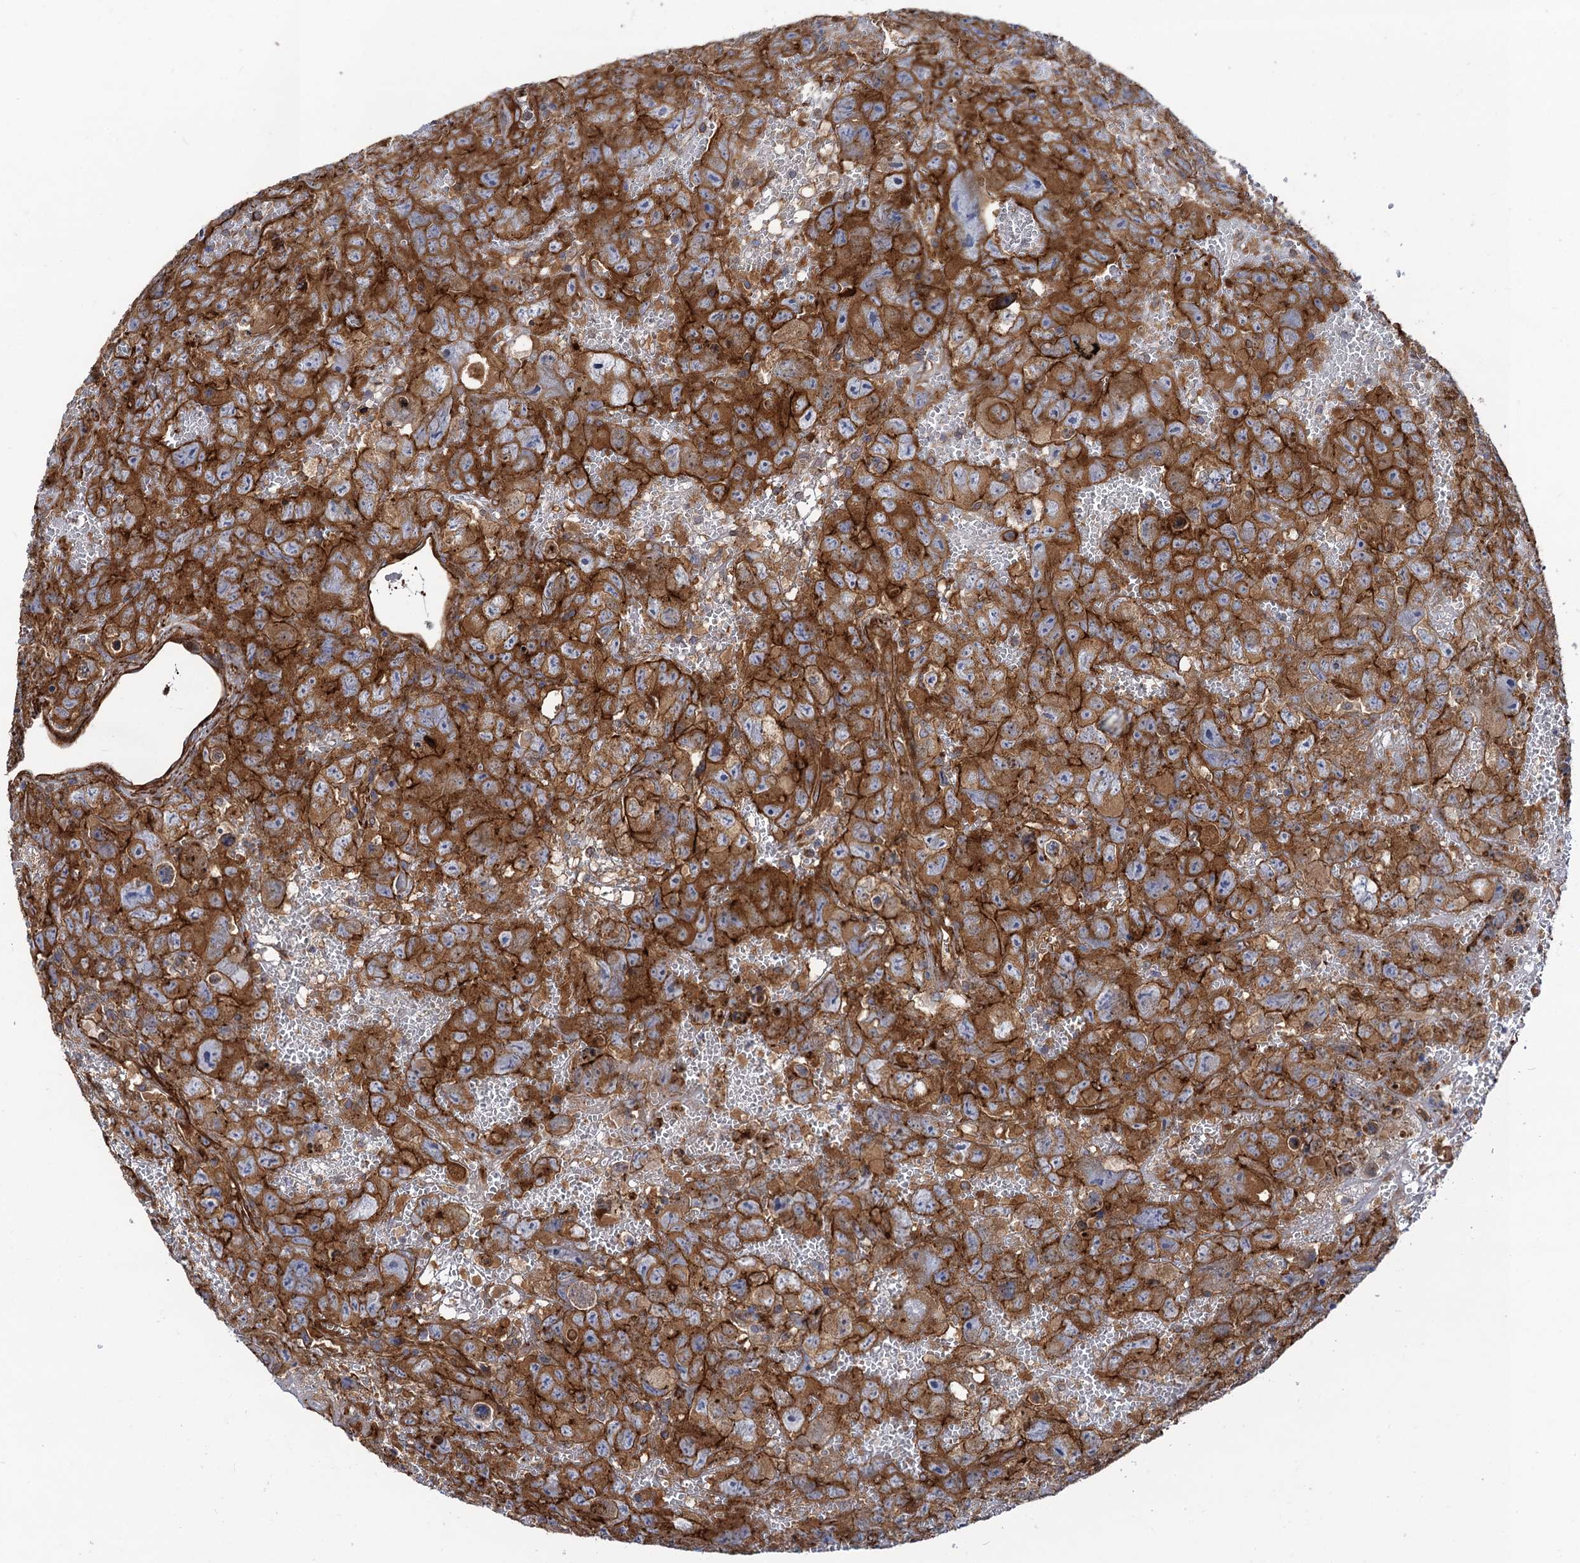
{"staining": {"intensity": "strong", "quantity": ">75%", "location": "cytoplasmic/membranous"}, "tissue": "testis cancer", "cell_type": "Tumor cells", "image_type": "cancer", "snomed": [{"axis": "morphology", "description": "Carcinoma, Embryonal, NOS"}, {"axis": "topography", "description": "Testis"}], "caption": "Testis cancer (embryonal carcinoma) stained for a protein demonstrates strong cytoplasmic/membranous positivity in tumor cells. Nuclei are stained in blue.", "gene": "CIP2A", "patient": {"sex": "male", "age": 45}}